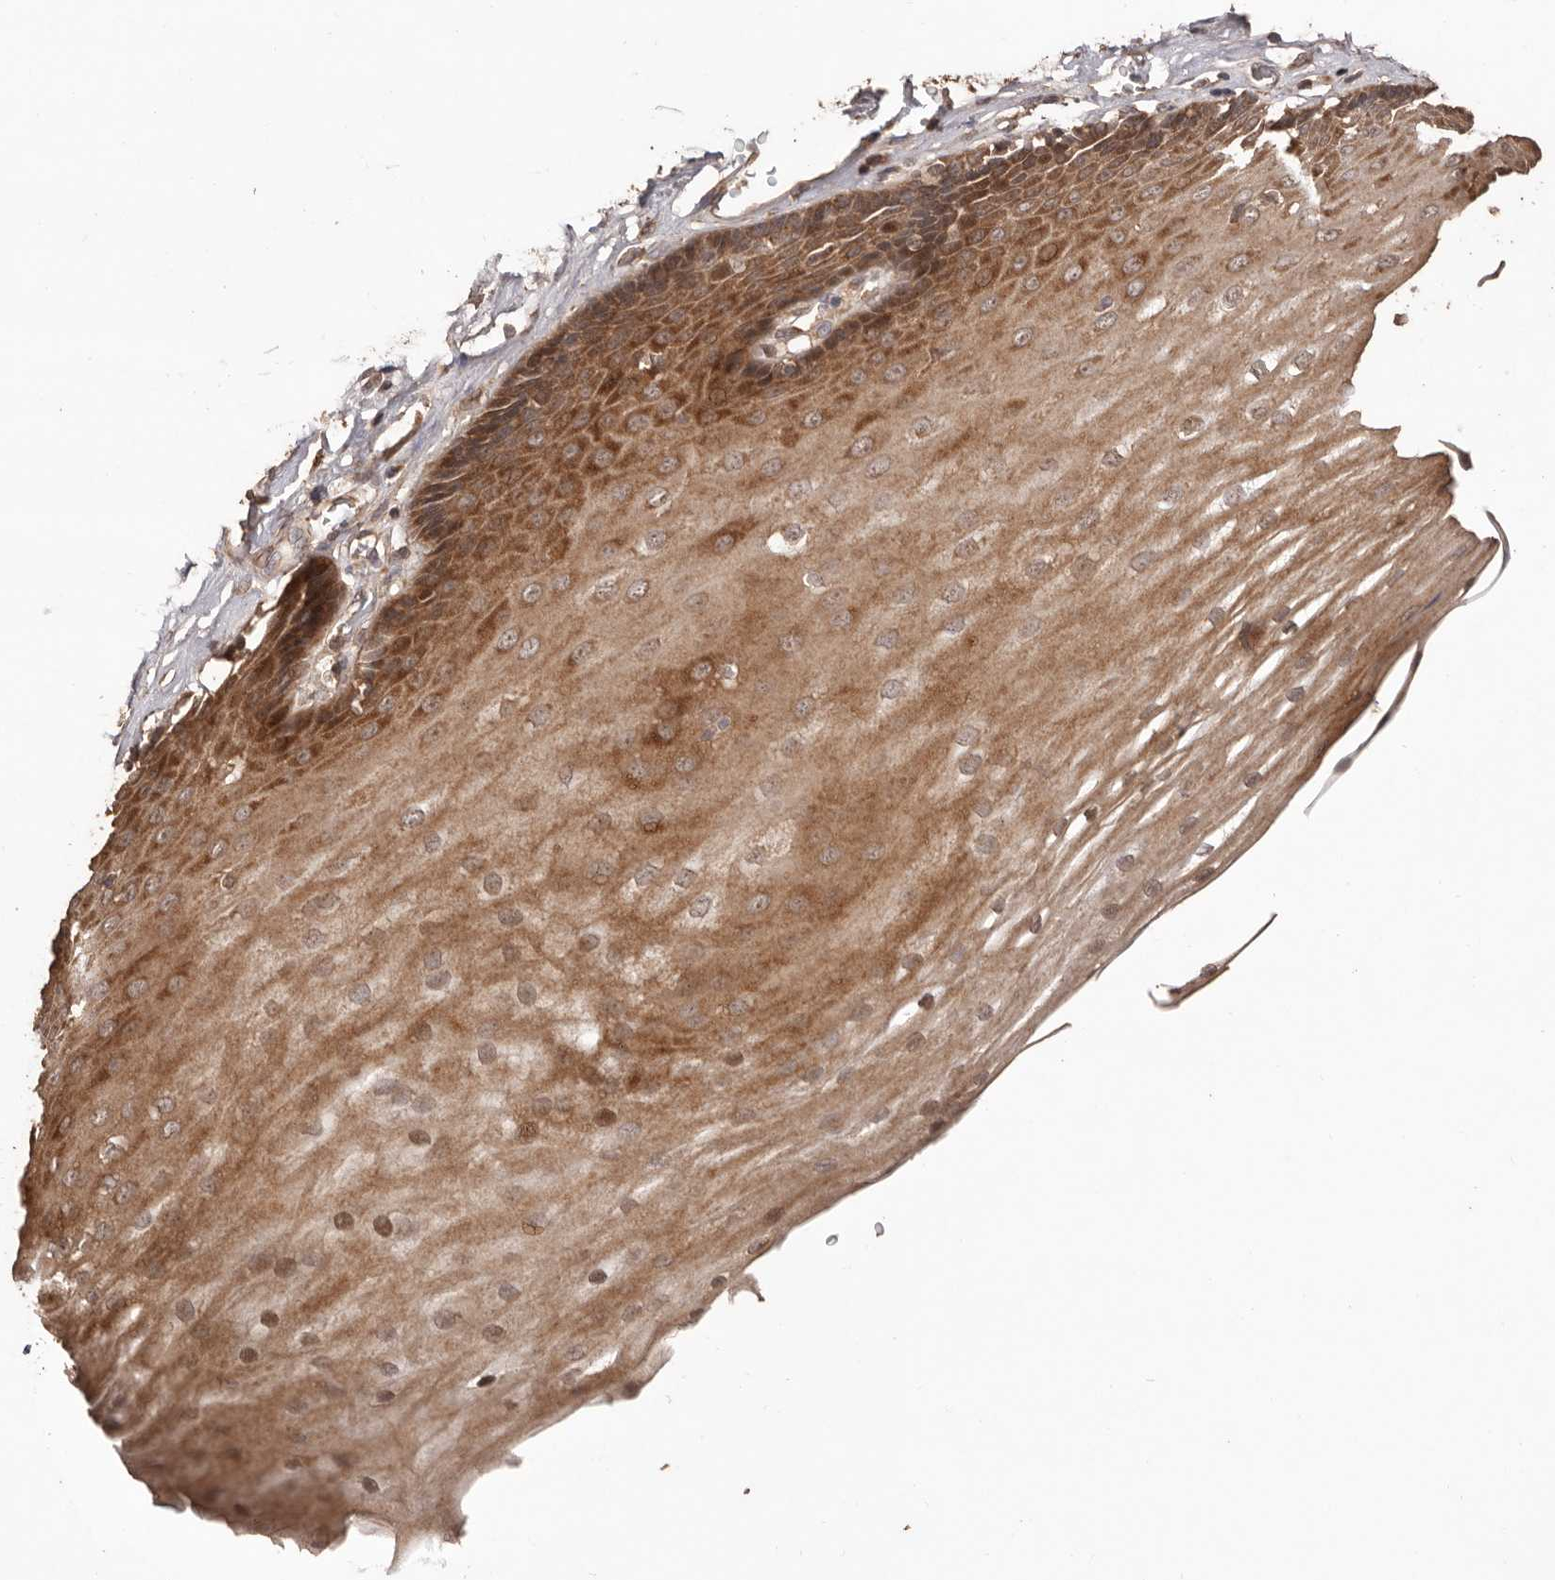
{"staining": {"intensity": "strong", "quantity": ">75%", "location": "cytoplasmic/membranous,nuclear"}, "tissue": "esophagus", "cell_type": "Squamous epithelial cells", "image_type": "normal", "snomed": [{"axis": "morphology", "description": "Normal tissue, NOS"}, {"axis": "topography", "description": "Esophagus"}], "caption": "Immunohistochemical staining of benign human esophagus shows high levels of strong cytoplasmic/membranous,nuclear positivity in approximately >75% of squamous epithelial cells. The staining was performed using DAB (3,3'-diaminobenzidine), with brown indicating positive protein expression. Nuclei are stained blue with hematoxylin.", "gene": "RWDD1", "patient": {"sex": "male", "age": 62}}